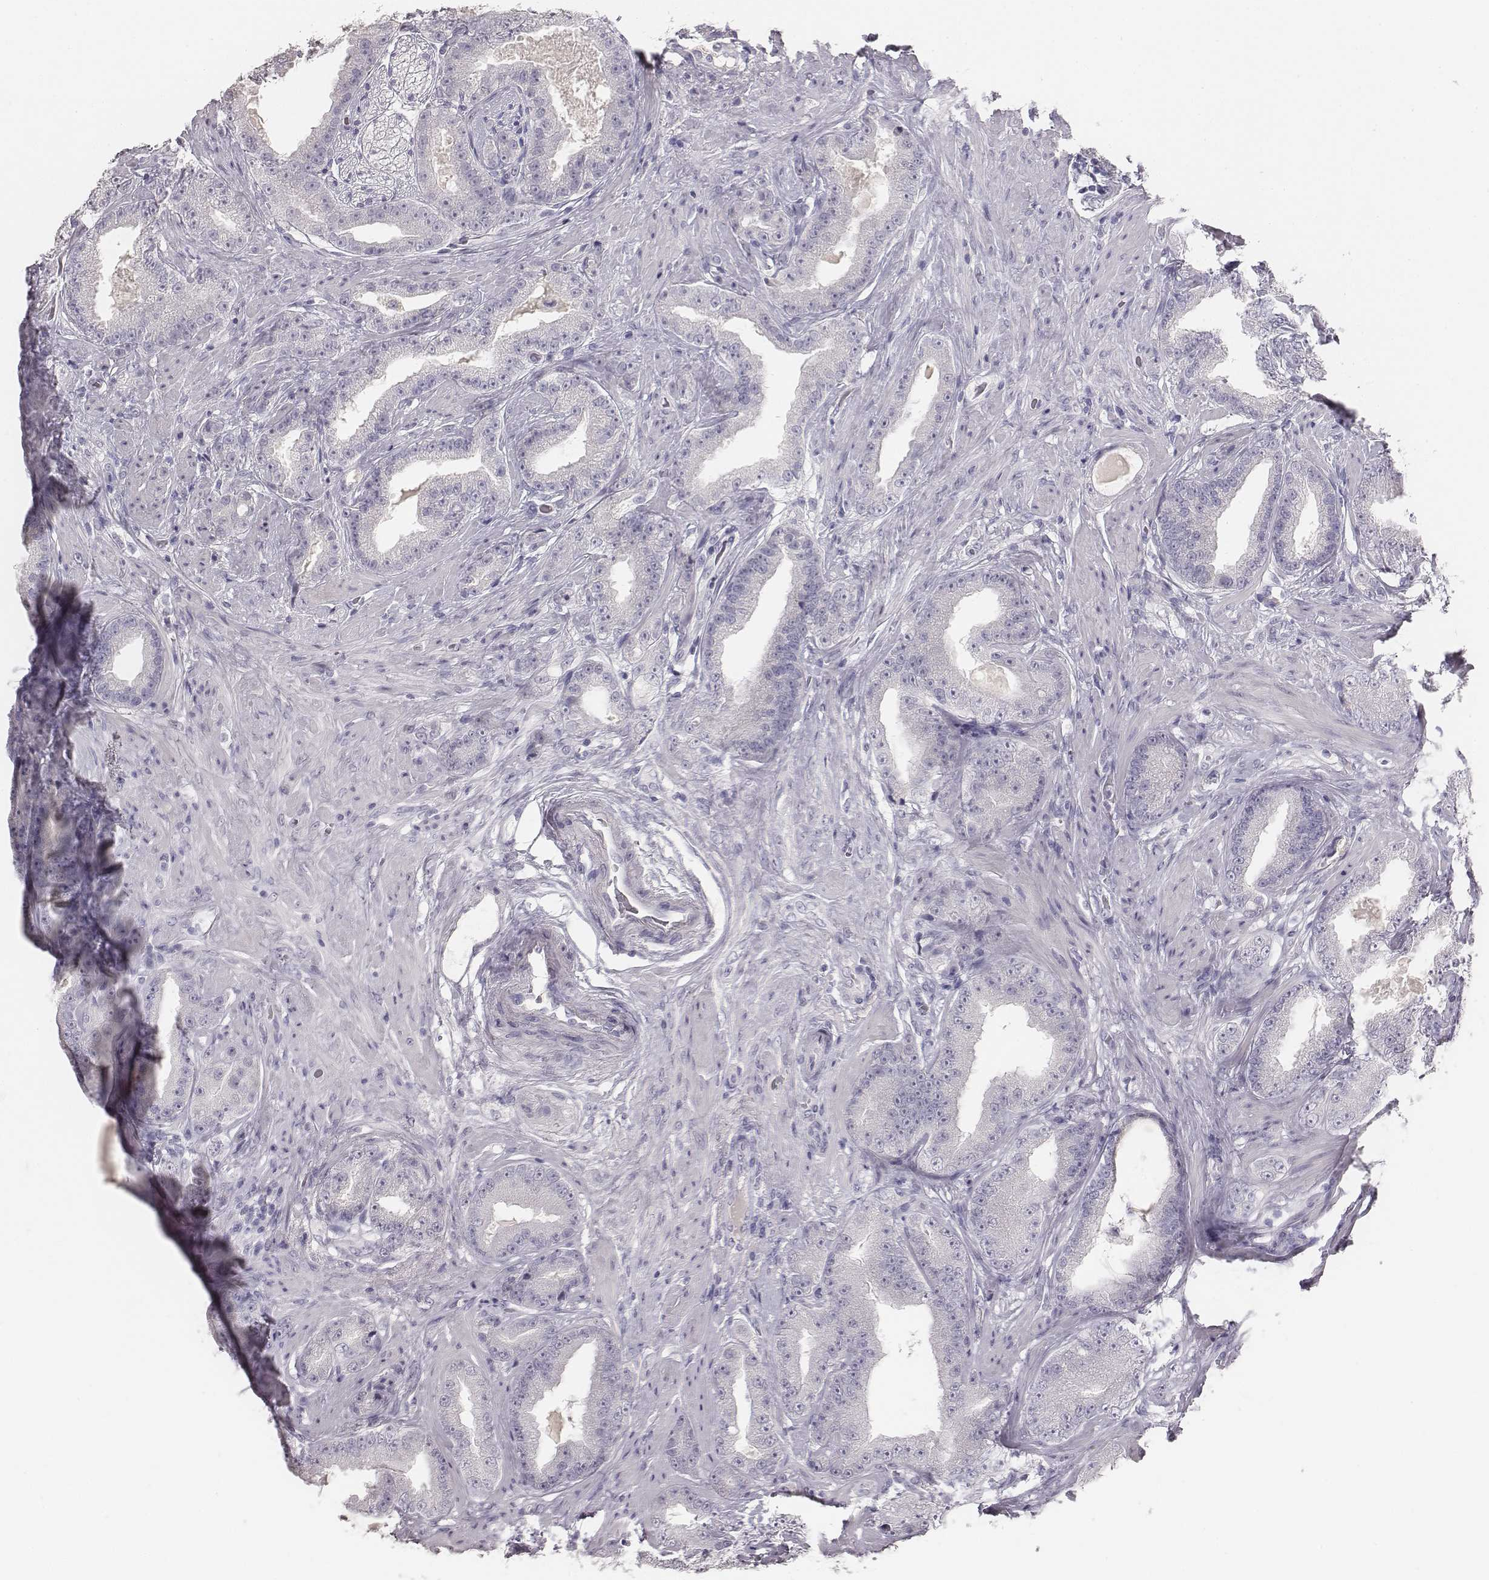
{"staining": {"intensity": "negative", "quantity": "none", "location": "none"}, "tissue": "prostate cancer", "cell_type": "Tumor cells", "image_type": "cancer", "snomed": [{"axis": "morphology", "description": "Adenocarcinoma, Low grade"}, {"axis": "topography", "description": "Prostate"}], "caption": "Prostate cancer was stained to show a protein in brown. There is no significant positivity in tumor cells. Brightfield microscopy of immunohistochemistry stained with DAB (3,3'-diaminobenzidine) (brown) and hematoxylin (blue), captured at high magnification.", "gene": "MYH6", "patient": {"sex": "male", "age": 60}}